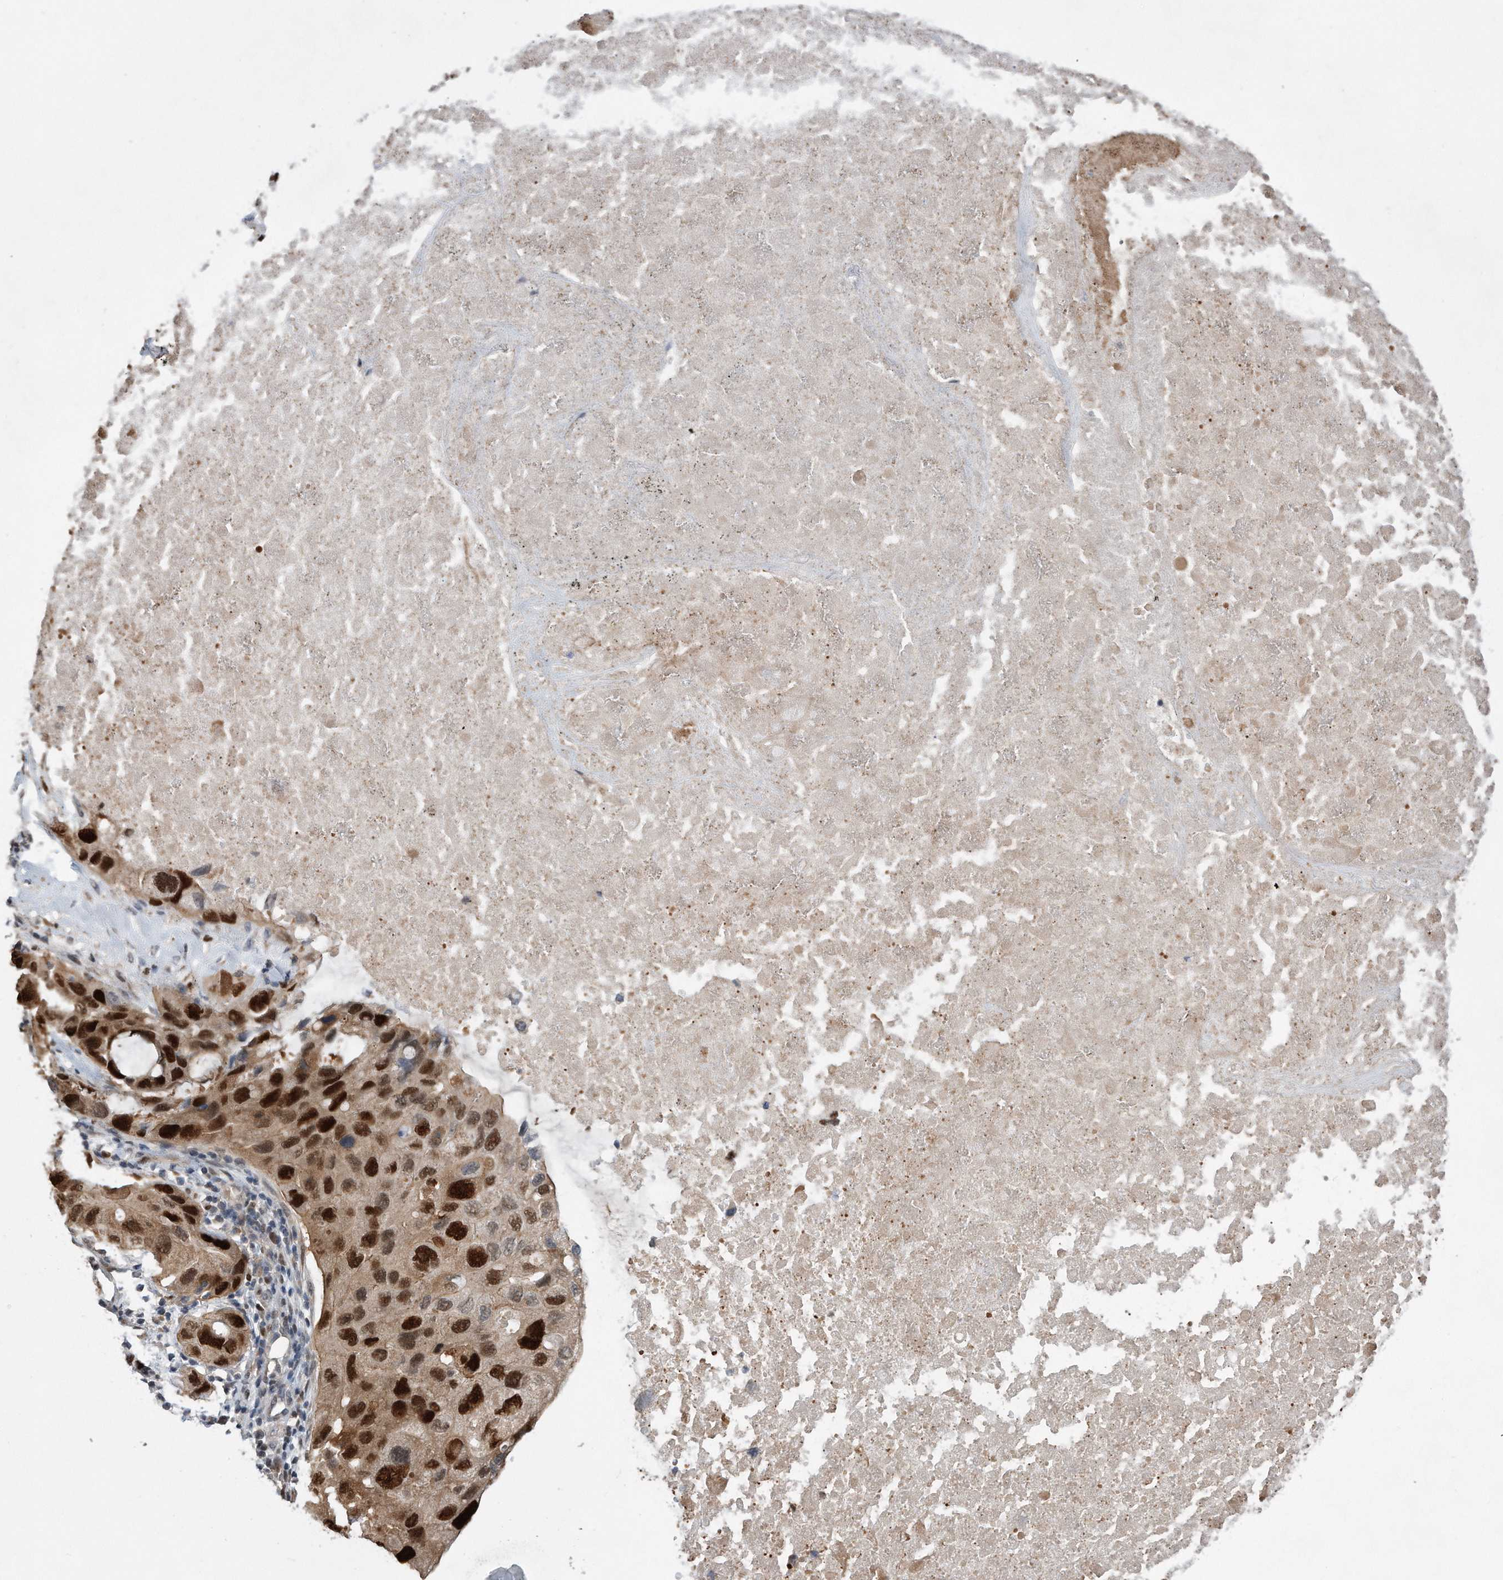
{"staining": {"intensity": "strong", "quantity": ">75%", "location": "nuclear"}, "tissue": "lung cancer", "cell_type": "Tumor cells", "image_type": "cancer", "snomed": [{"axis": "morphology", "description": "Squamous cell carcinoma, NOS"}, {"axis": "topography", "description": "Lung"}], "caption": "Tumor cells exhibit strong nuclear expression in about >75% of cells in lung cancer (squamous cell carcinoma).", "gene": "PCNA", "patient": {"sex": "female", "age": 73}}